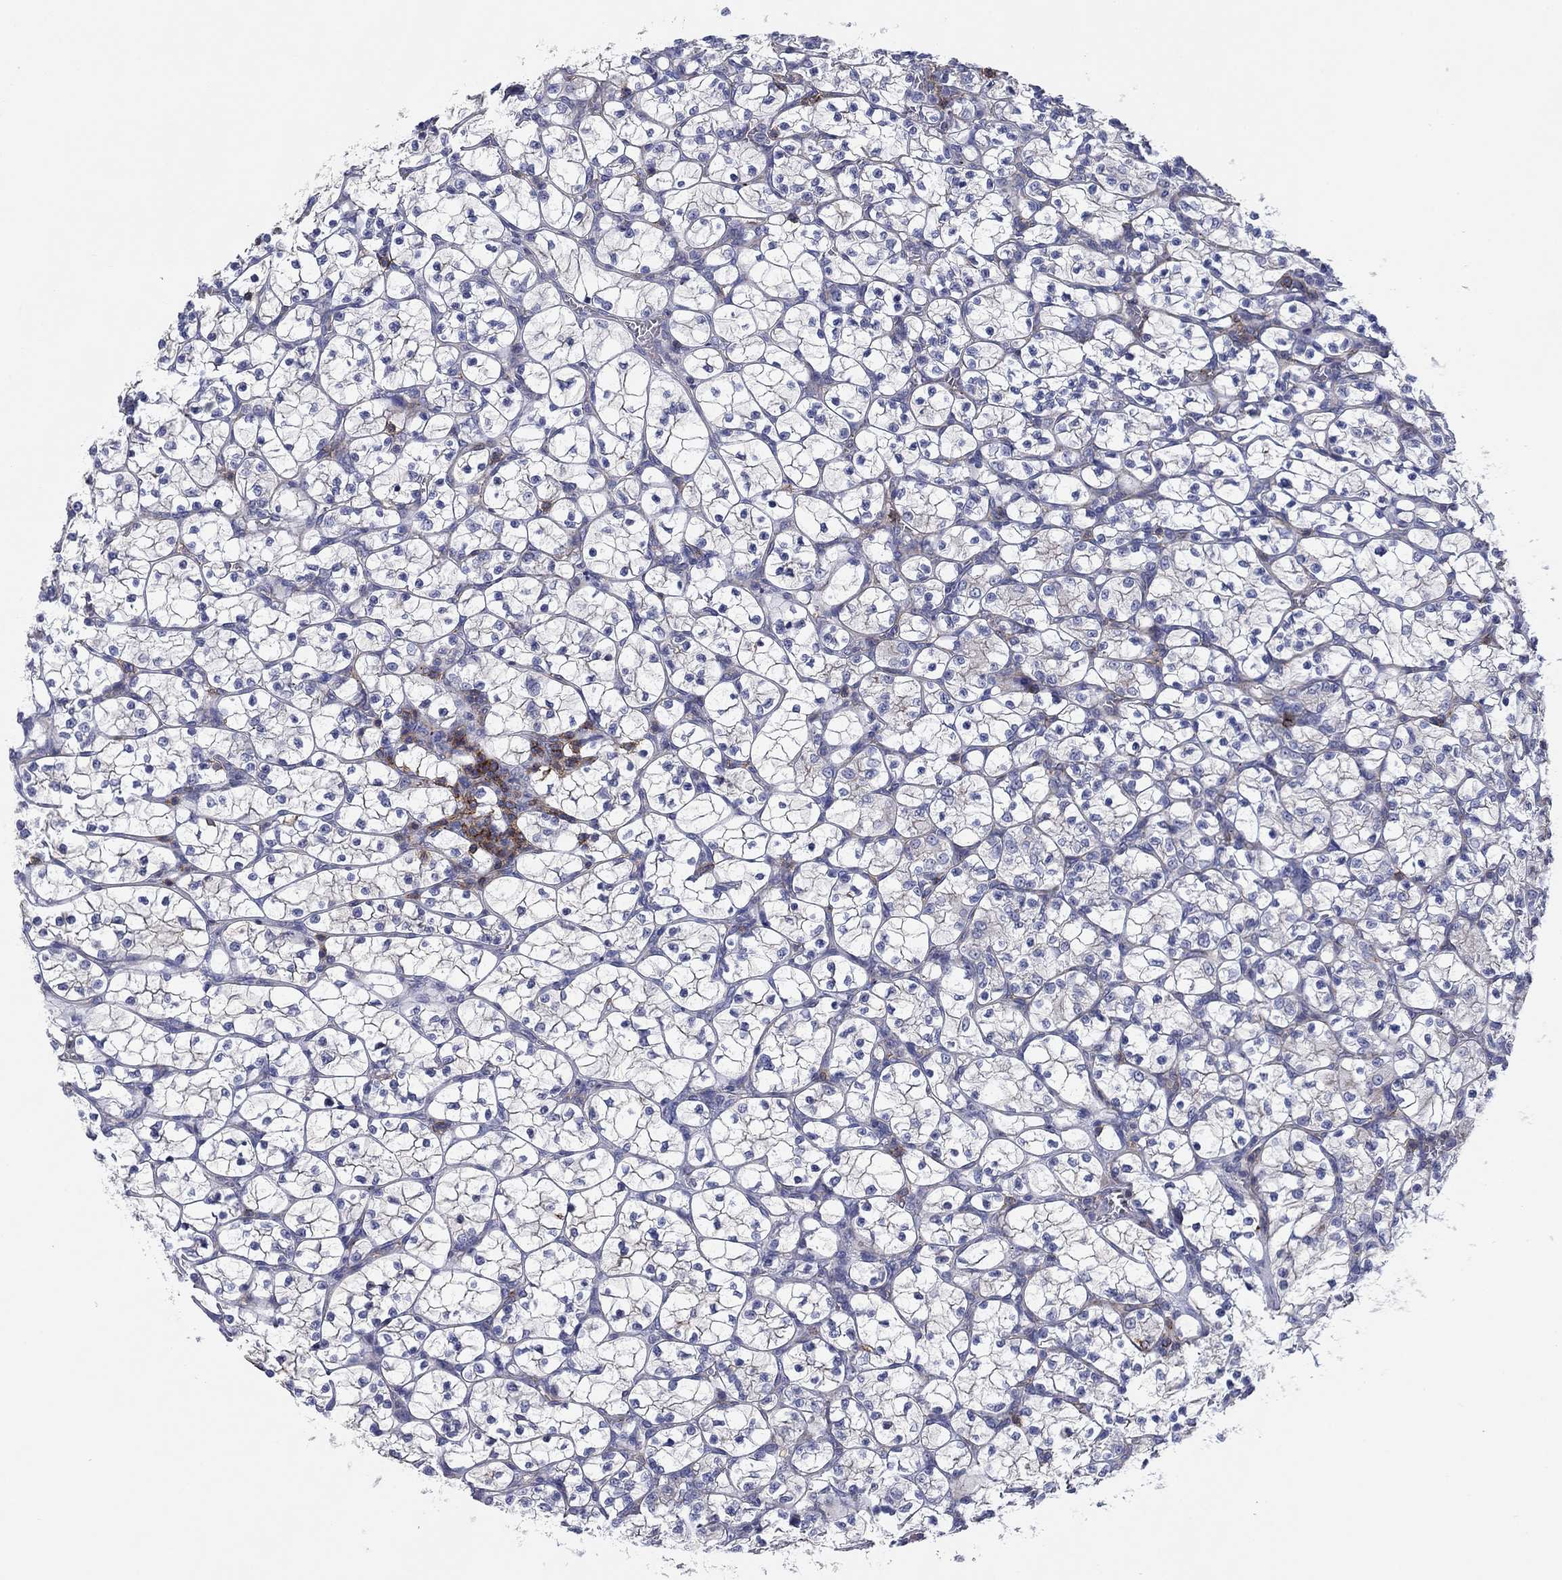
{"staining": {"intensity": "negative", "quantity": "none", "location": "none"}, "tissue": "renal cancer", "cell_type": "Tumor cells", "image_type": "cancer", "snomed": [{"axis": "morphology", "description": "Adenocarcinoma, NOS"}, {"axis": "topography", "description": "Kidney"}], "caption": "Tumor cells are negative for brown protein staining in renal cancer (adenocarcinoma). (Stains: DAB immunohistochemistry with hematoxylin counter stain, Microscopy: brightfield microscopy at high magnification).", "gene": "SIT1", "patient": {"sex": "female", "age": 89}}